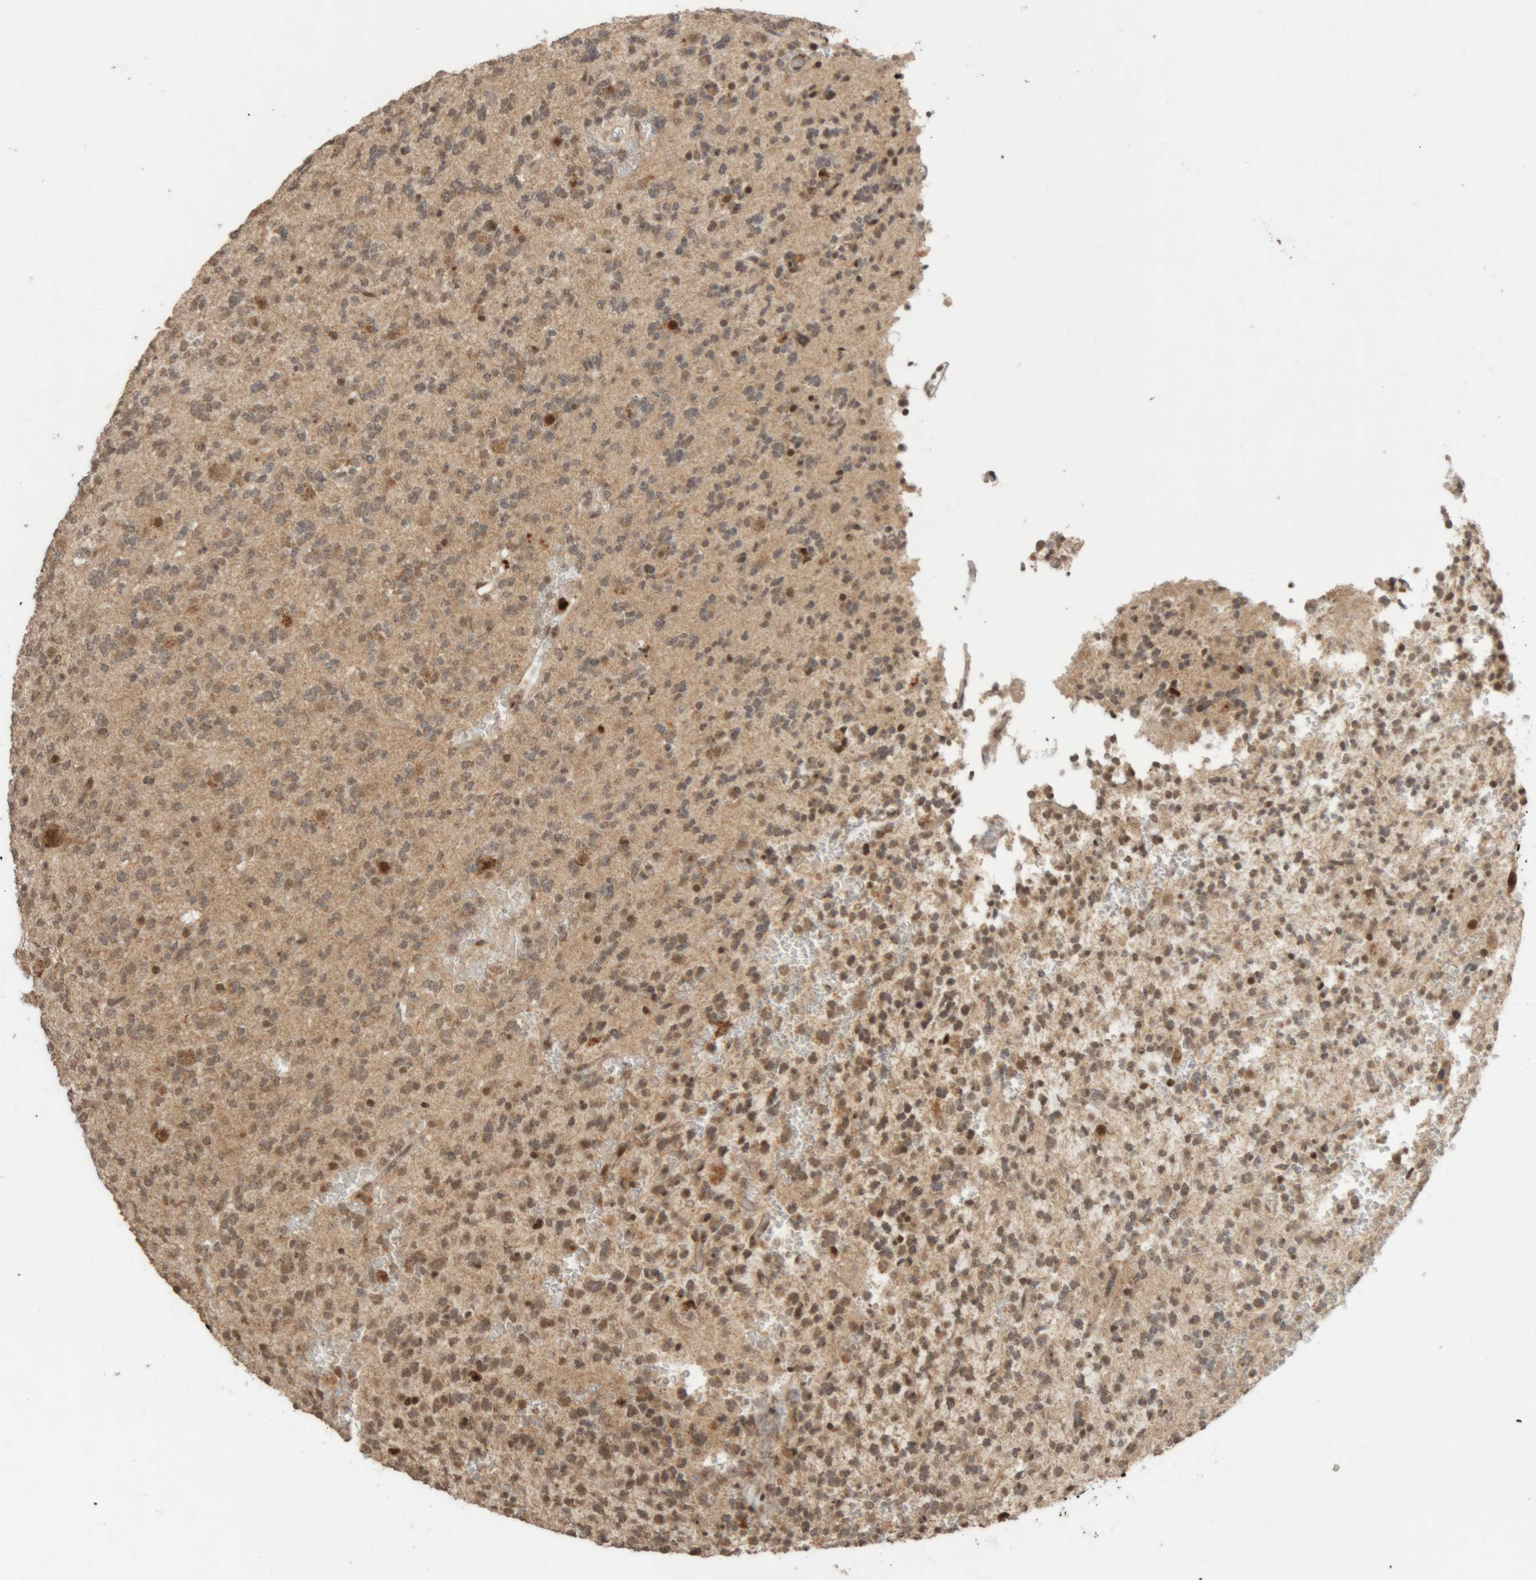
{"staining": {"intensity": "moderate", "quantity": "25%-75%", "location": "cytoplasmic/membranous,nuclear"}, "tissue": "glioma", "cell_type": "Tumor cells", "image_type": "cancer", "snomed": [{"axis": "morphology", "description": "Glioma, malignant, Low grade"}, {"axis": "topography", "description": "Brain"}], "caption": "Protein positivity by immunohistochemistry (IHC) displays moderate cytoplasmic/membranous and nuclear expression in approximately 25%-75% of tumor cells in glioma. (Stains: DAB in brown, nuclei in blue, Microscopy: brightfield microscopy at high magnification).", "gene": "KEAP1", "patient": {"sex": "male", "age": 38}}